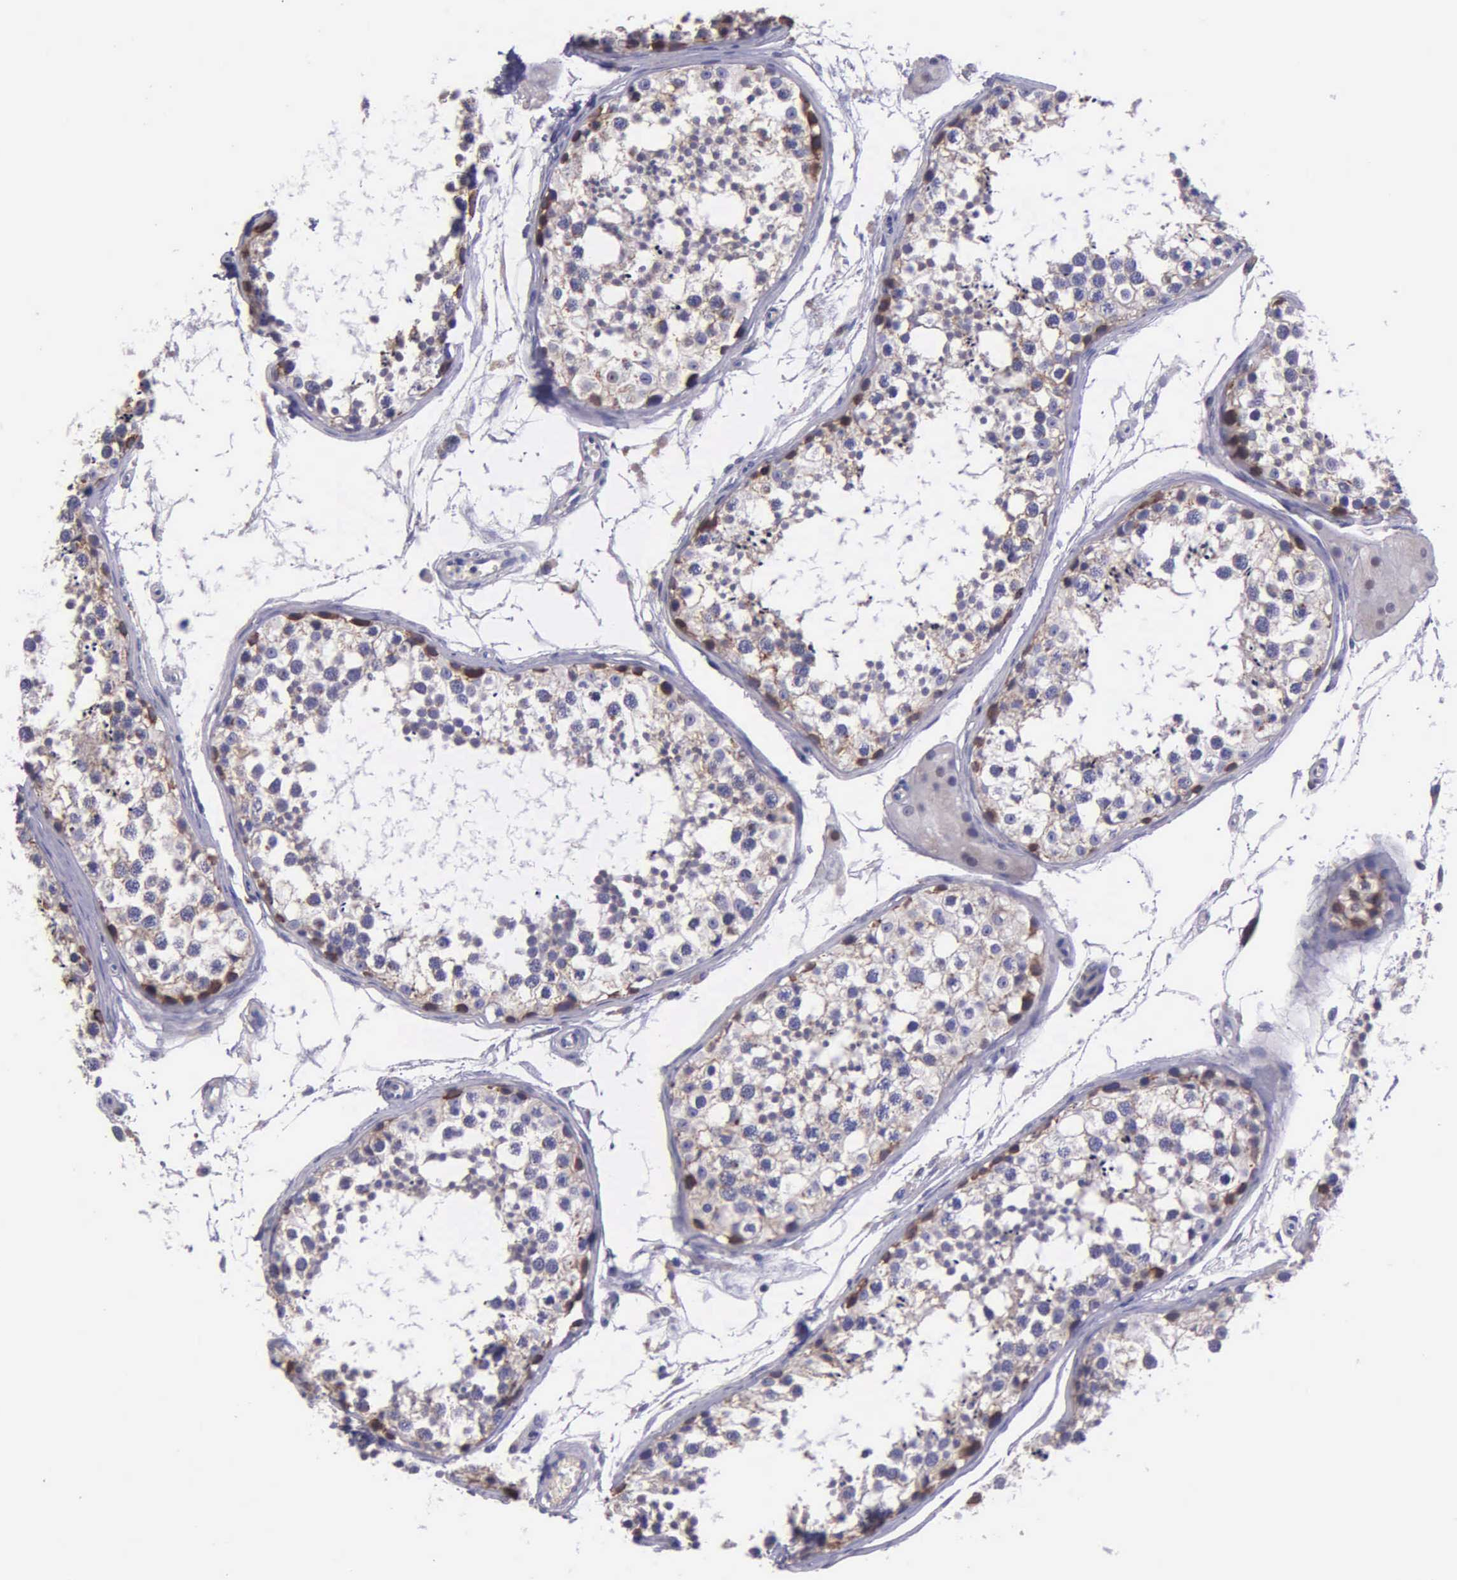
{"staining": {"intensity": "moderate", "quantity": "<25%", "location": "cytoplasmic/membranous"}, "tissue": "testis", "cell_type": "Cells in seminiferous ducts", "image_type": "normal", "snomed": [{"axis": "morphology", "description": "Normal tissue, NOS"}, {"axis": "topography", "description": "Testis"}], "caption": "Human testis stained for a protein (brown) demonstrates moderate cytoplasmic/membranous positive positivity in about <25% of cells in seminiferous ducts.", "gene": "ZC3H12B", "patient": {"sex": "male", "age": 57}}